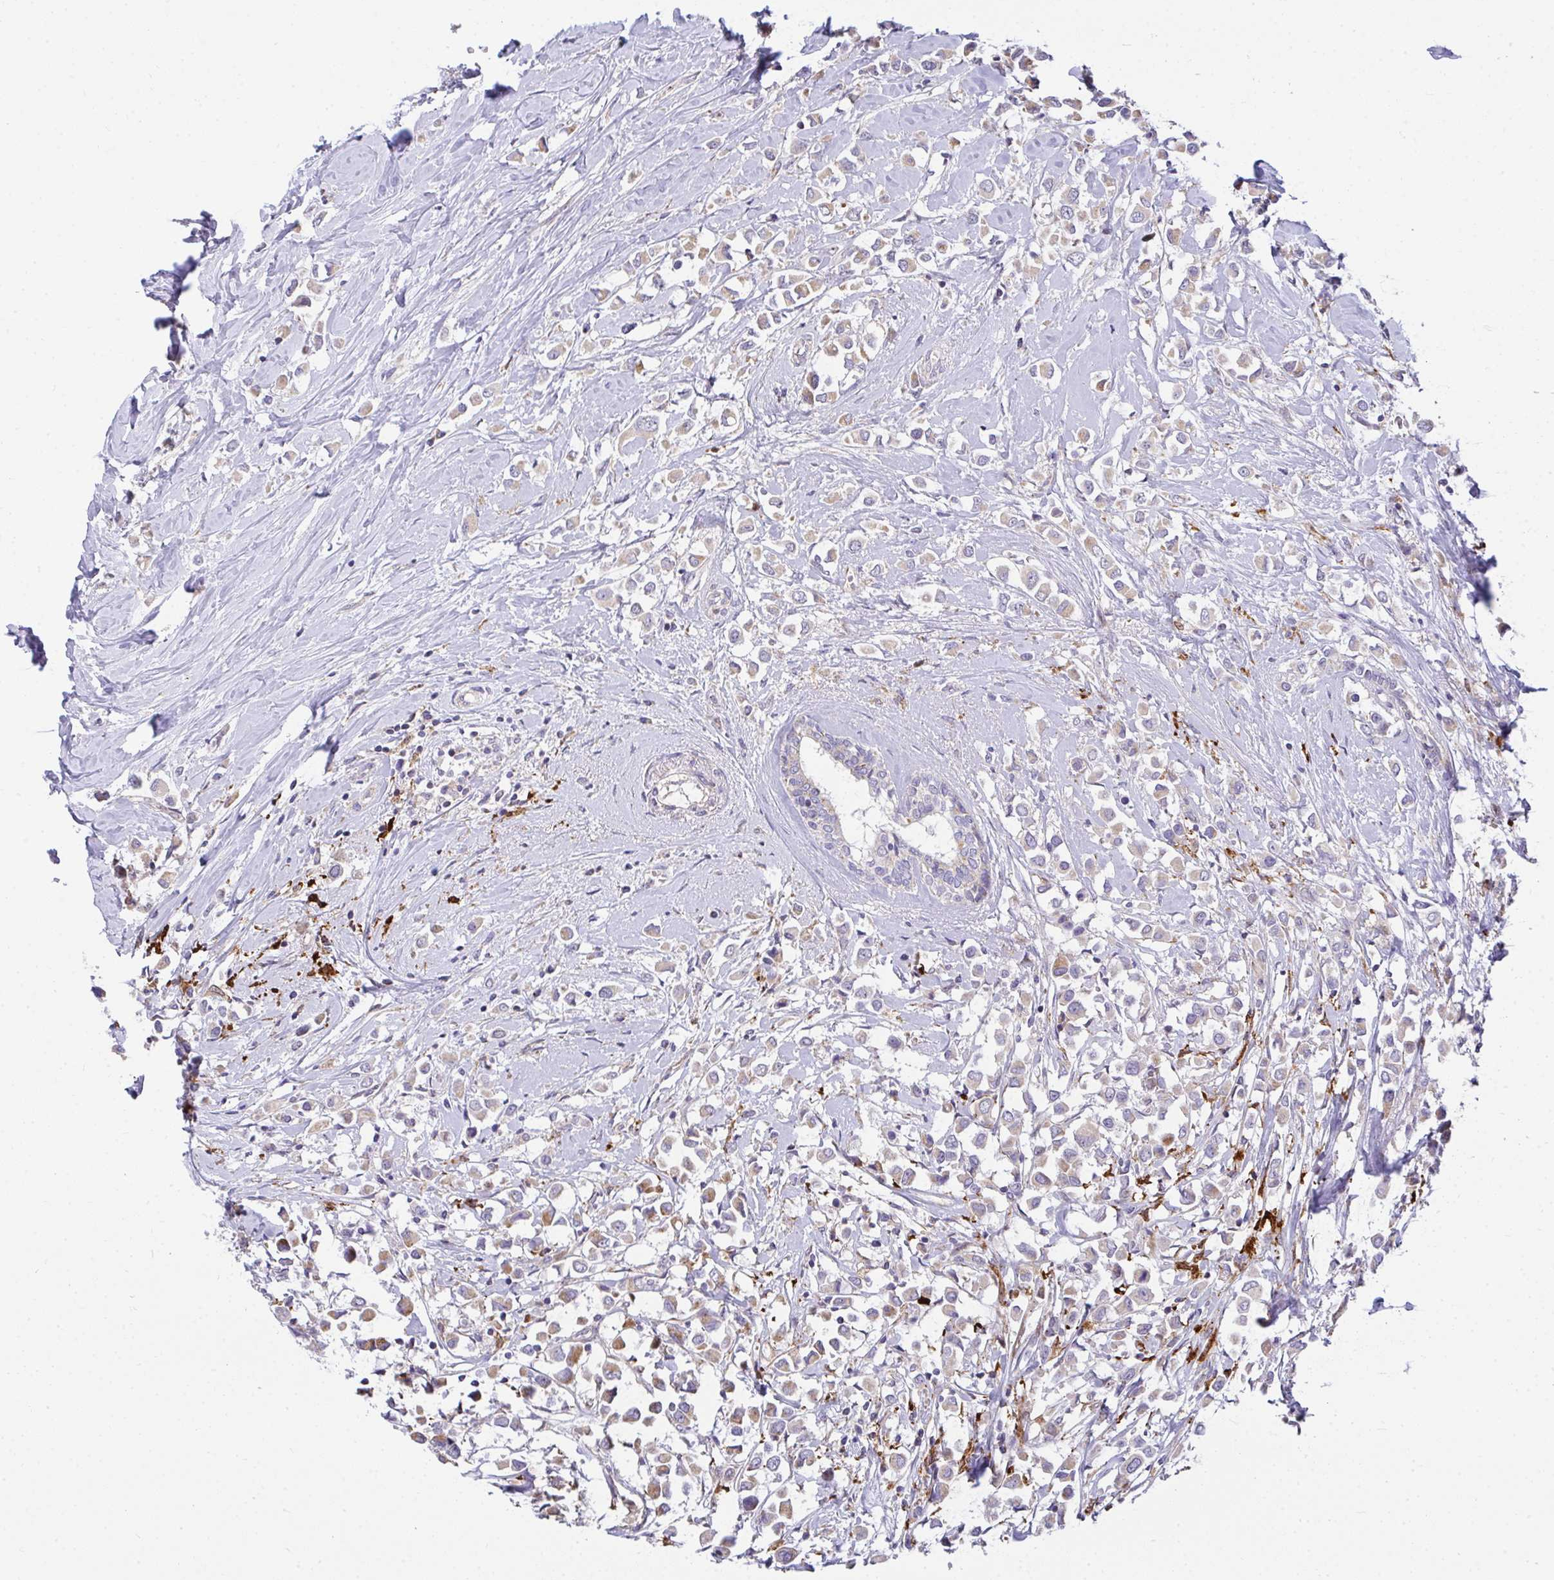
{"staining": {"intensity": "moderate", "quantity": "25%-75%", "location": "cytoplasmic/membranous"}, "tissue": "breast cancer", "cell_type": "Tumor cells", "image_type": "cancer", "snomed": [{"axis": "morphology", "description": "Duct carcinoma"}, {"axis": "topography", "description": "Breast"}], "caption": "This photomicrograph shows immunohistochemistry (IHC) staining of breast intraductal carcinoma, with medium moderate cytoplasmic/membranous positivity in about 25%-75% of tumor cells.", "gene": "SRRM4", "patient": {"sex": "female", "age": 61}}